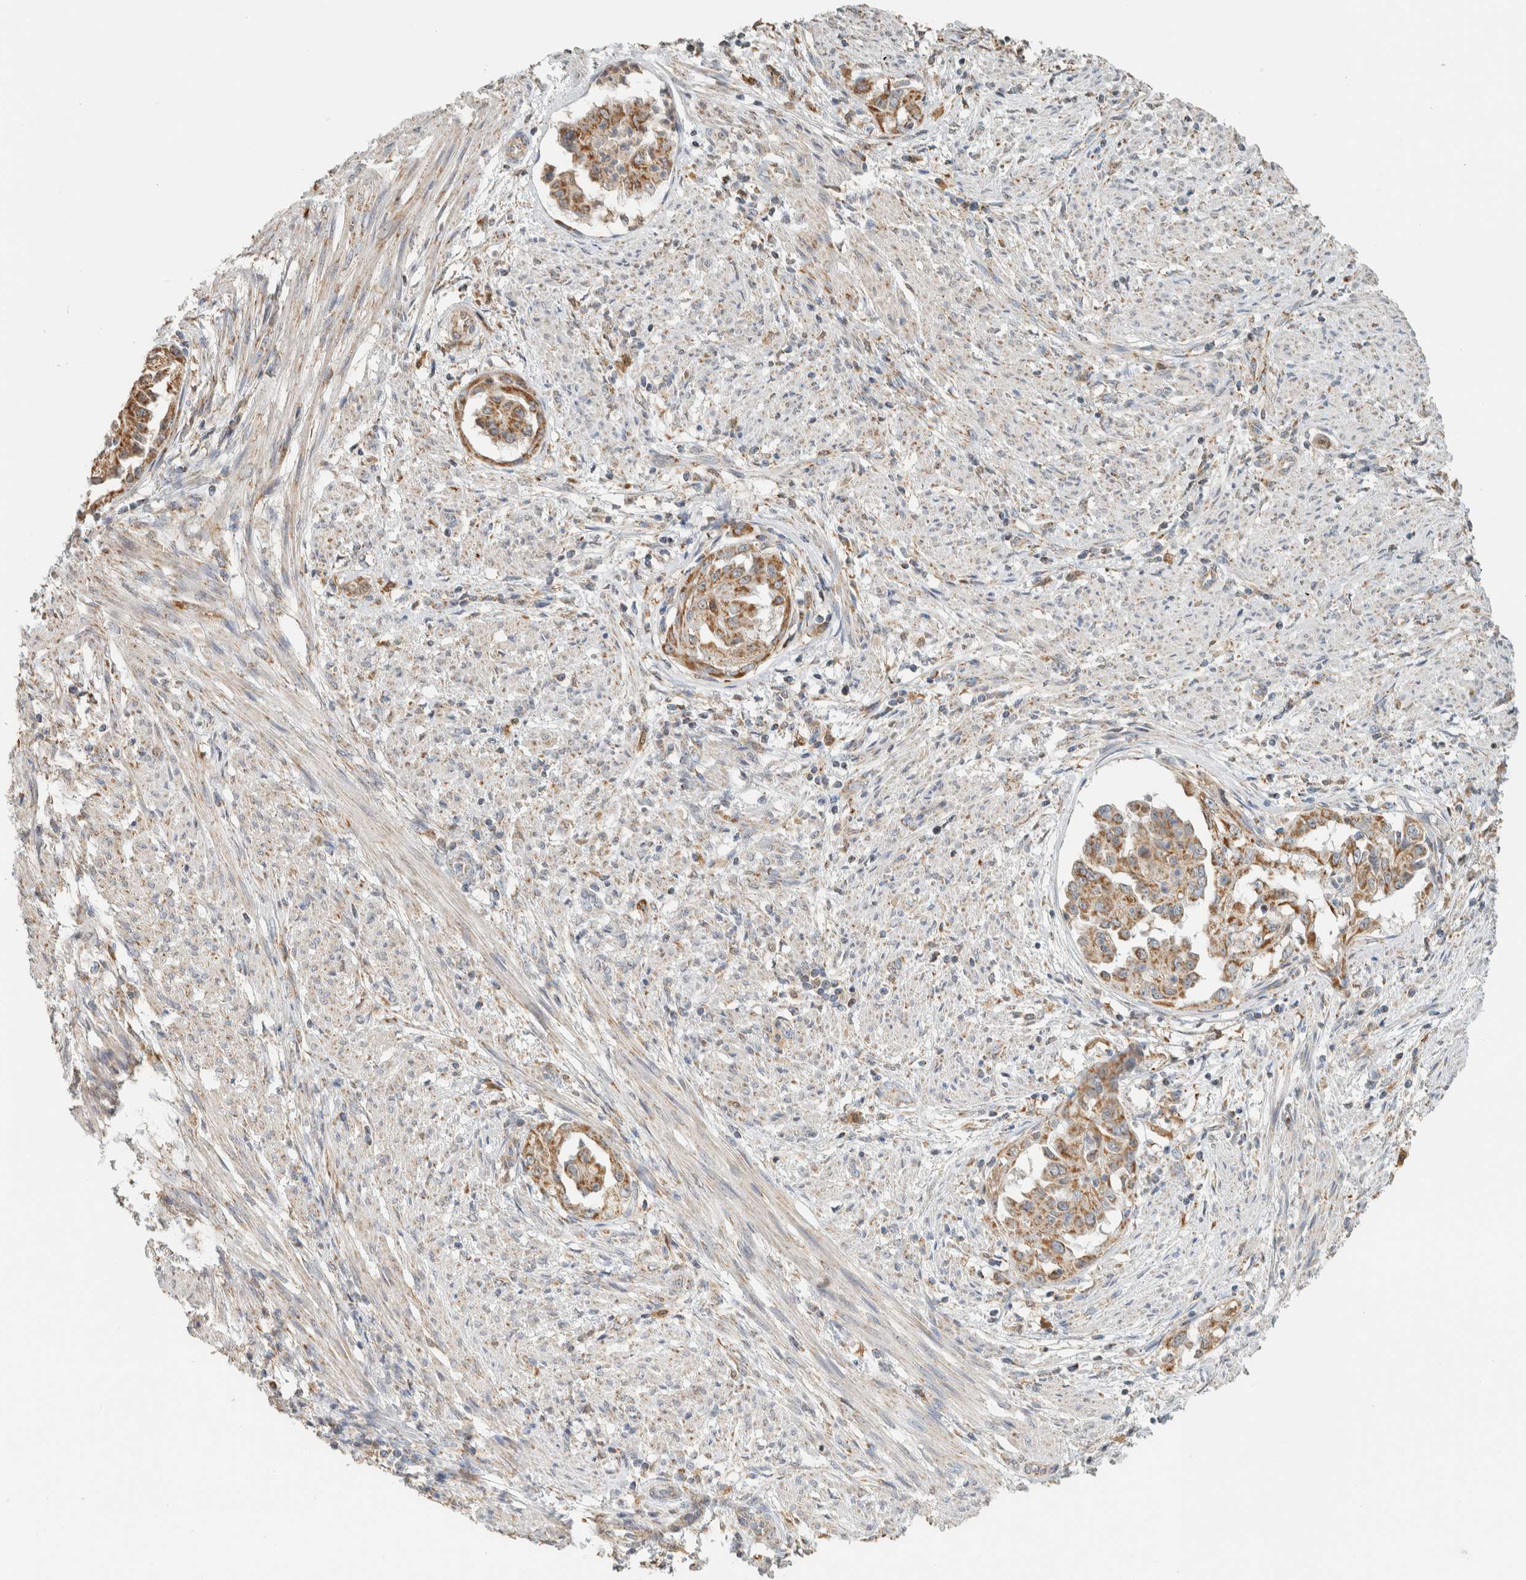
{"staining": {"intensity": "moderate", "quantity": ">75%", "location": "cytoplasmic/membranous"}, "tissue": "endometrial cancer", "cell_type": "Tumor cells", "image_type": "cancer", "snomed": [{"axis": "morphology", "description": "Adenocarcinoma, NOS"}, {"axis": "topography", "description": "Endometrium"}], "caption": "Adenocarcinoma (endometrial) stained with IHC displays moderate cytoplasmic/membranous staining in about >75% of tumor cells.", "gene": "CAPG", "patient": {"sex": "female", "age": 85}}